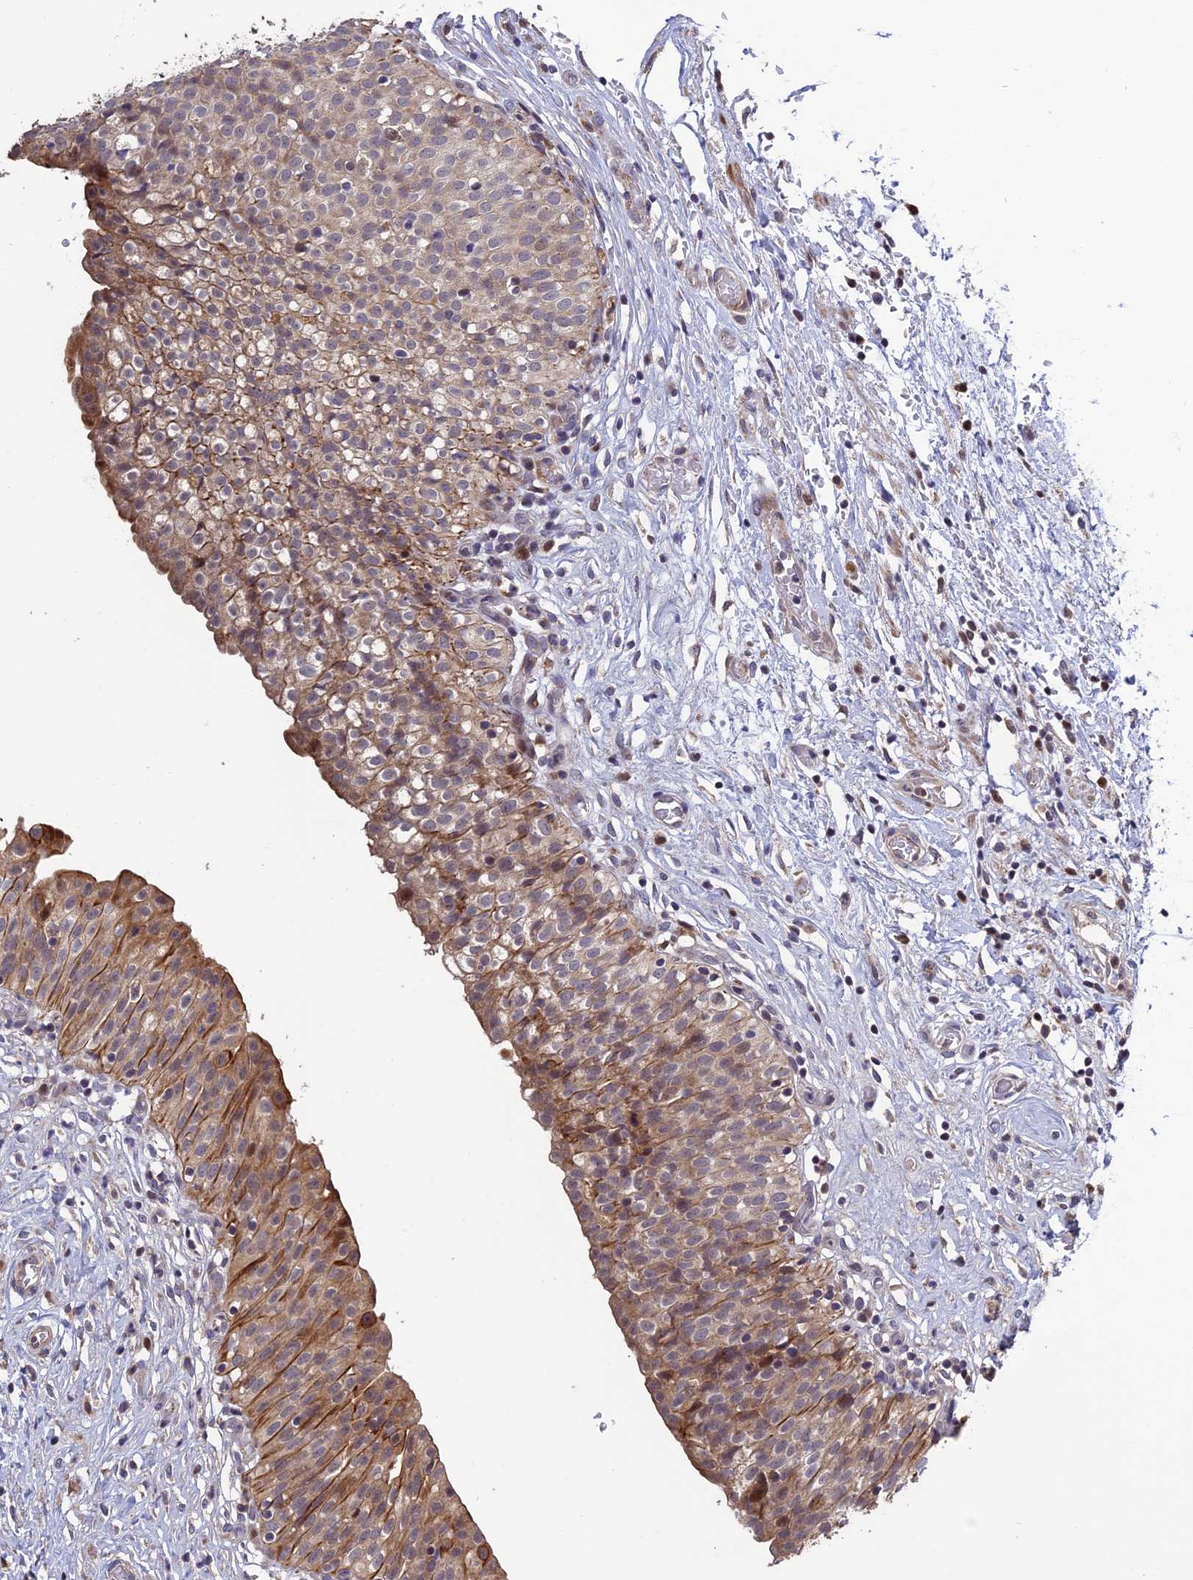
{"staining": {"intensity": "moderate", "quantity": ">75%", "location": "cytoplasmic/membranous,nuclear"}, "tissue": "urinary bladder", "cell_type": "Urothelial cells", "image_type": "normal", "snomed": [{"axis": "morphology", "description": "Normal tissue, NOS"}, {"axis": "topography", "description": "Urinary bladder"}], "caption": "Protein expression analysis of normal urinary bladder reveals moderate cytoplasmic/membranous,nuclear positivity in about >75% of urothelial cells. (brown staining indicates protein expression, while blue staining denotes nuclei).", "gene": "SPG21", "patient": {"sex": "male", "age": 55}}